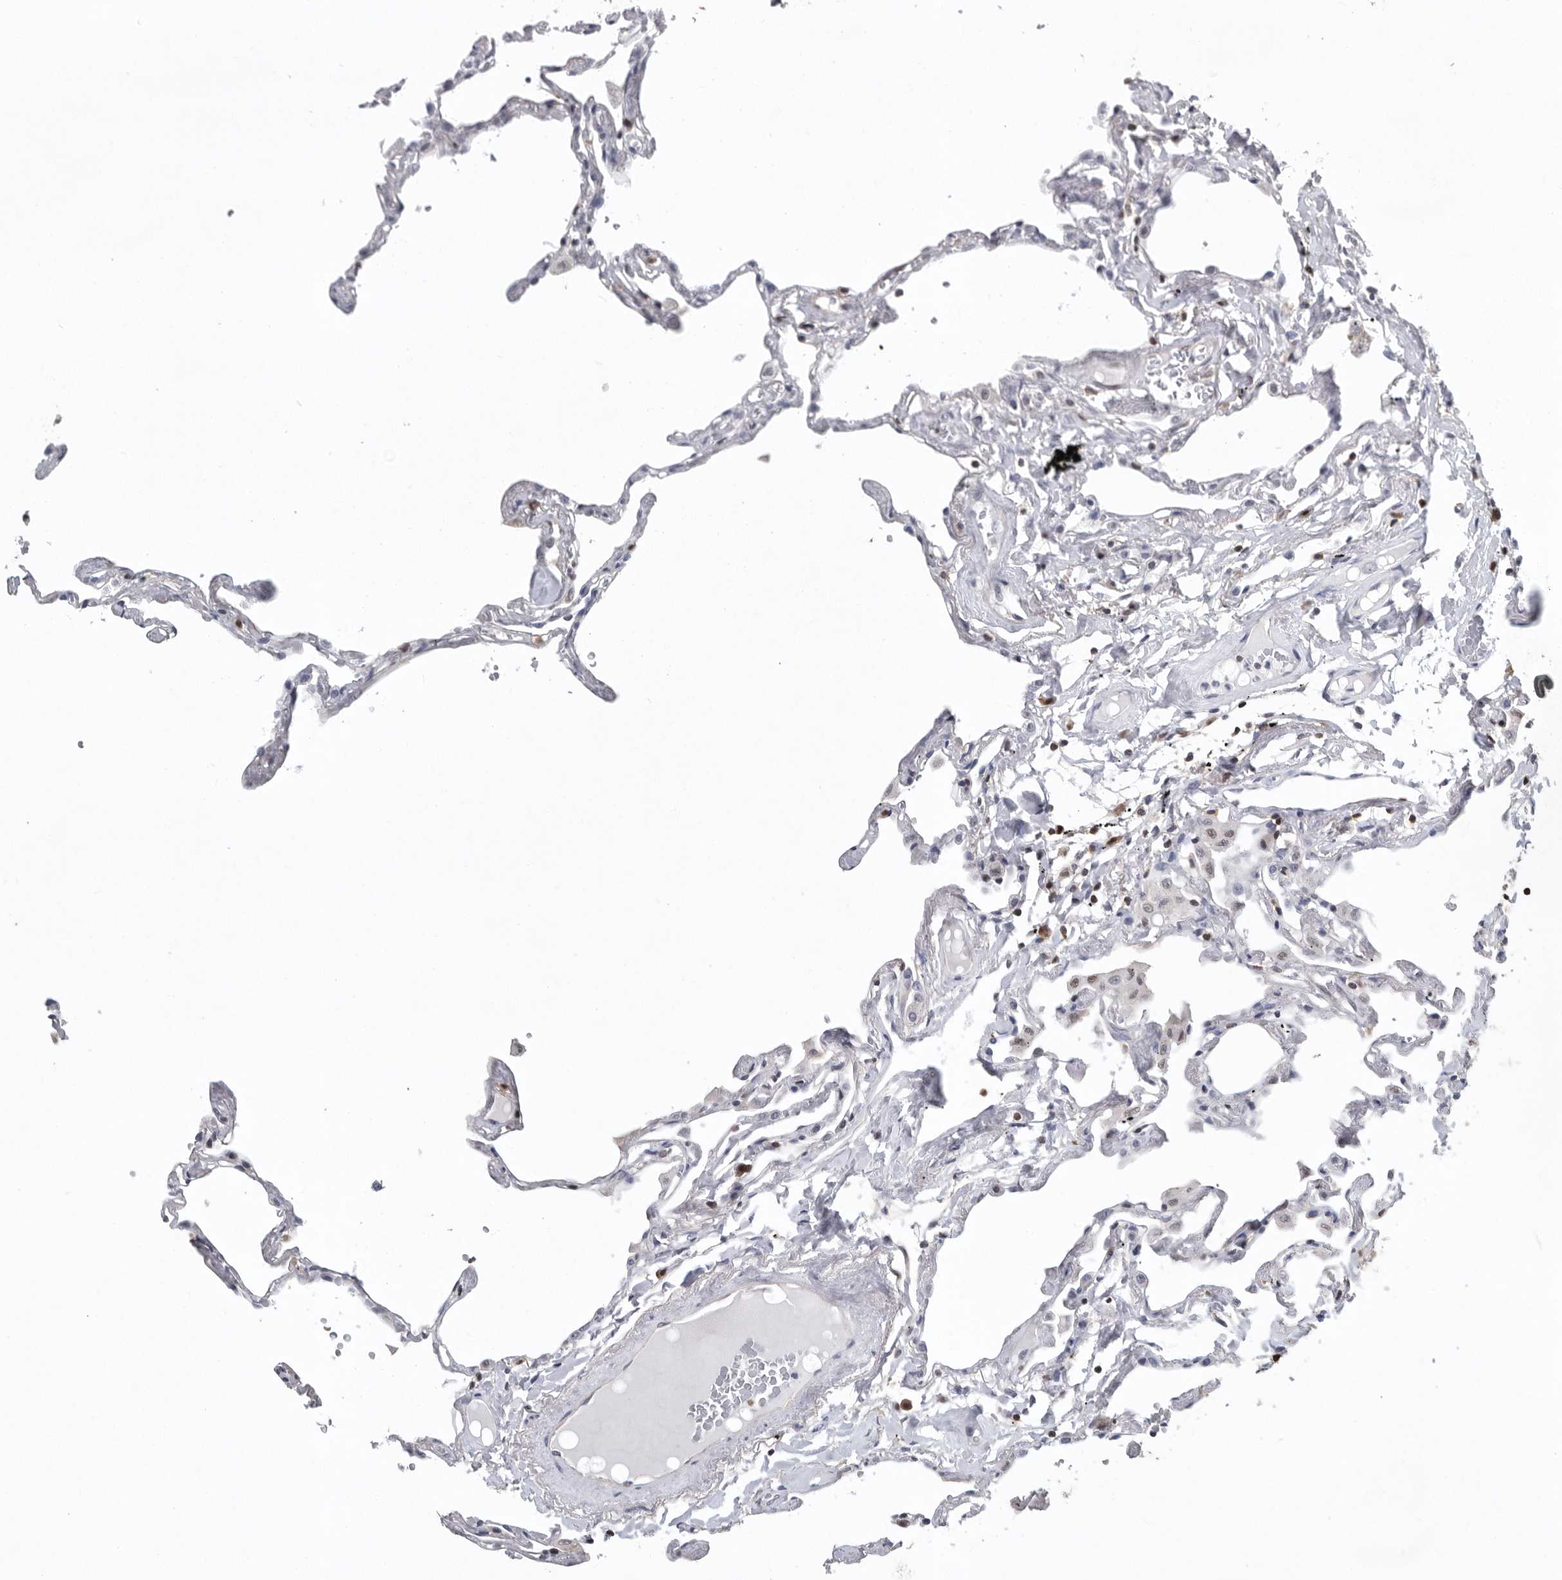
{"staining": {"intensity": "moderate", "quantity": "<25%", "location": "nuclear"}, "tissue": "lung", "cell_type": "Alveolar cells", "image_type": "normal", "snomed": [{"axis": "morphology", "description": "Normal tissue, NOS"}, {"axis": "topography", "description": "Lung"}], "caption": "Moderate nuclear staining for a protein is present in about <25% of alveolar cells of normal lung using IHC.", "gene": "PDCD4", "patient": {"sex": "female", "age": 67}}